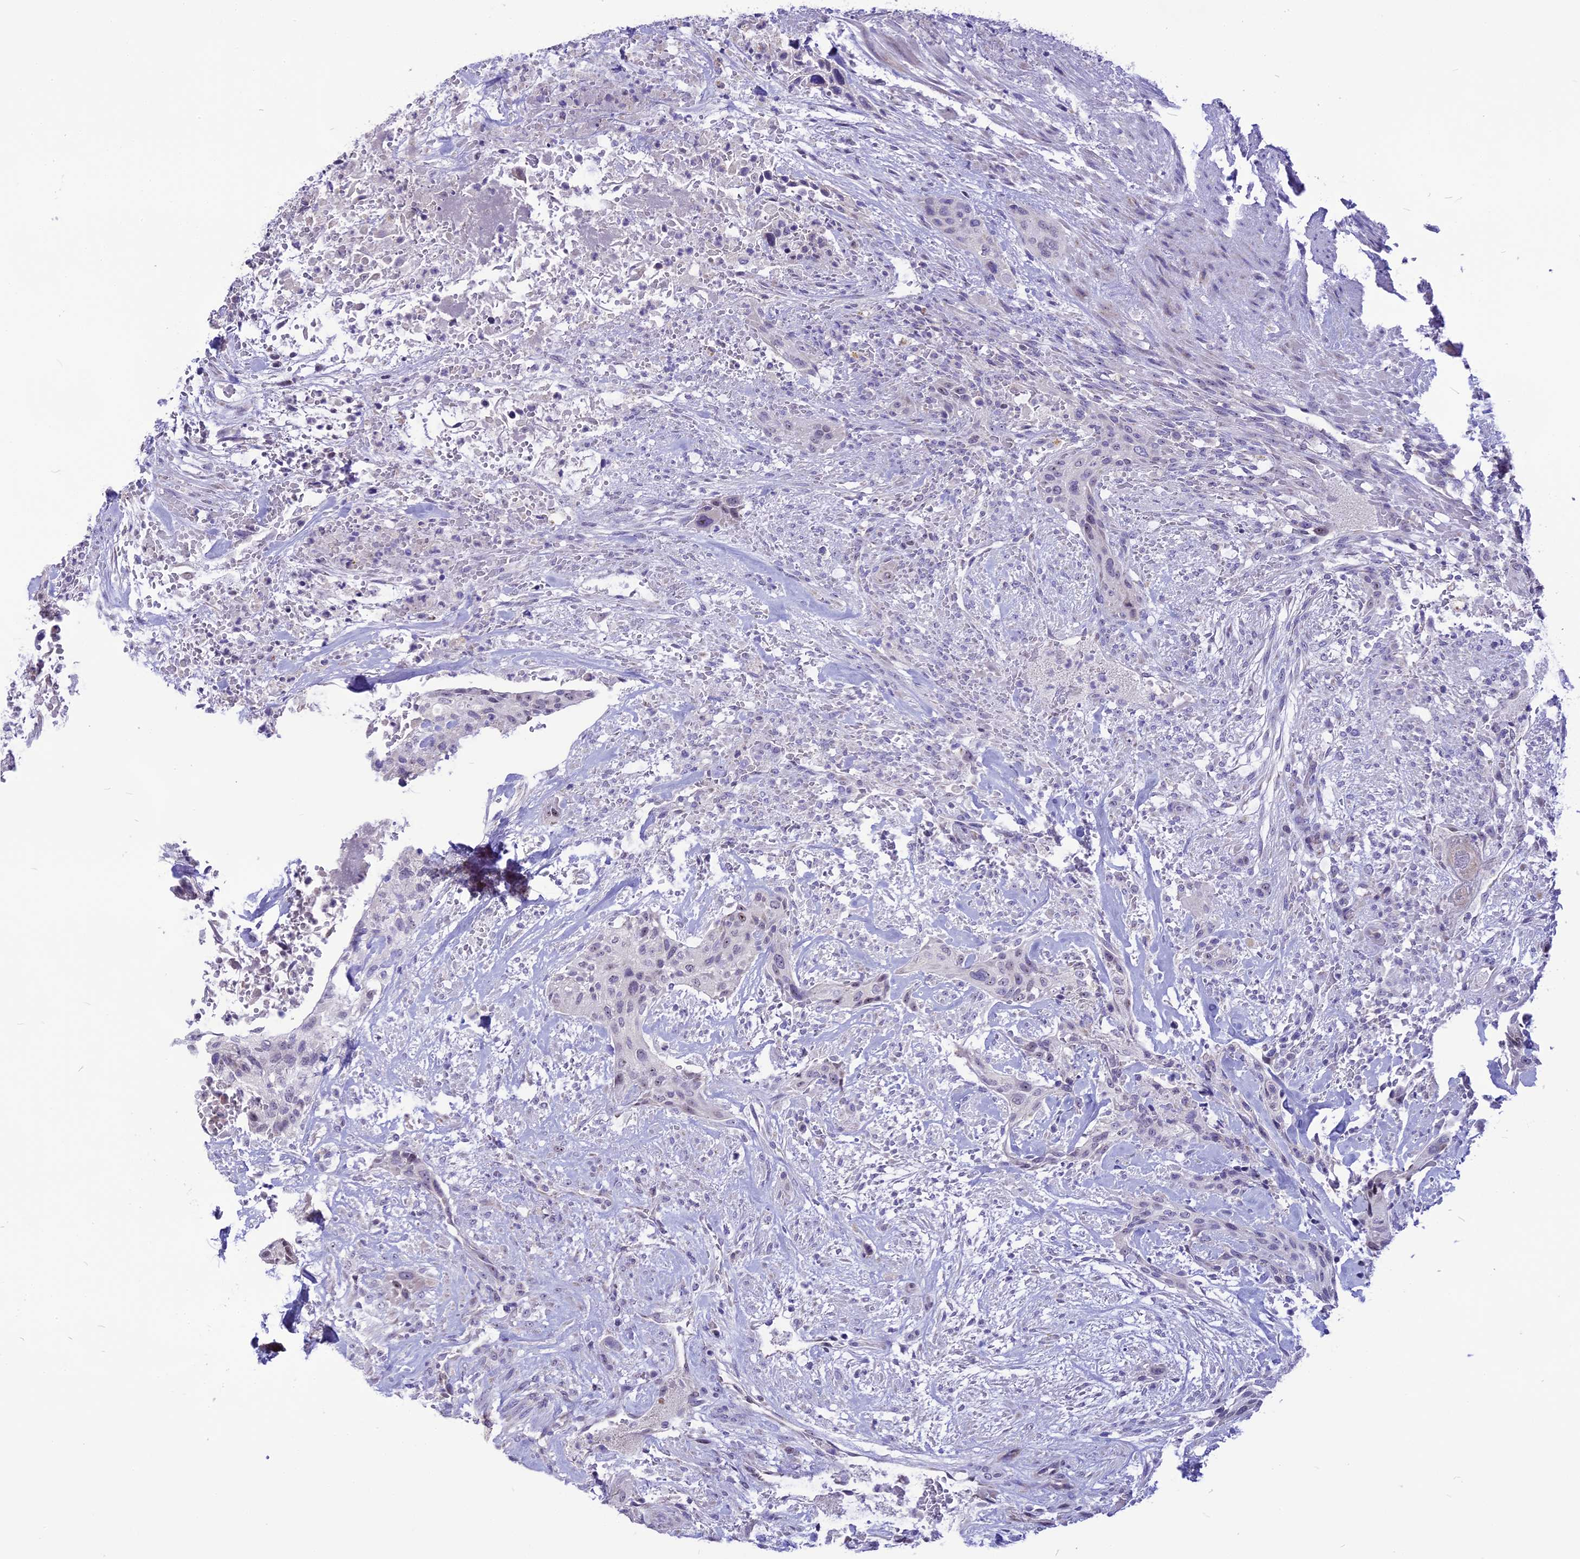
{"staining": {"intensity": "weak", "quantity": "25%-75%", "location": "nuclear"}, "tissue": "urothelial cancer", "cell_type": "Tumor cells", "image_type": "cancer", "snomed": [{"axis": "morphology", "description": "Urothelial carcinoma, High grade"}, {"axis": "topography", "description": "Urinary bladder"}], "caption": "About 25%-75% of tumor cells in urothelial cancer show weak nuclear protein positivity as visualized by brown immunohistochemical staining.", "gene": "CMSS1", "patient": {"sex": "male", "age": 35}}